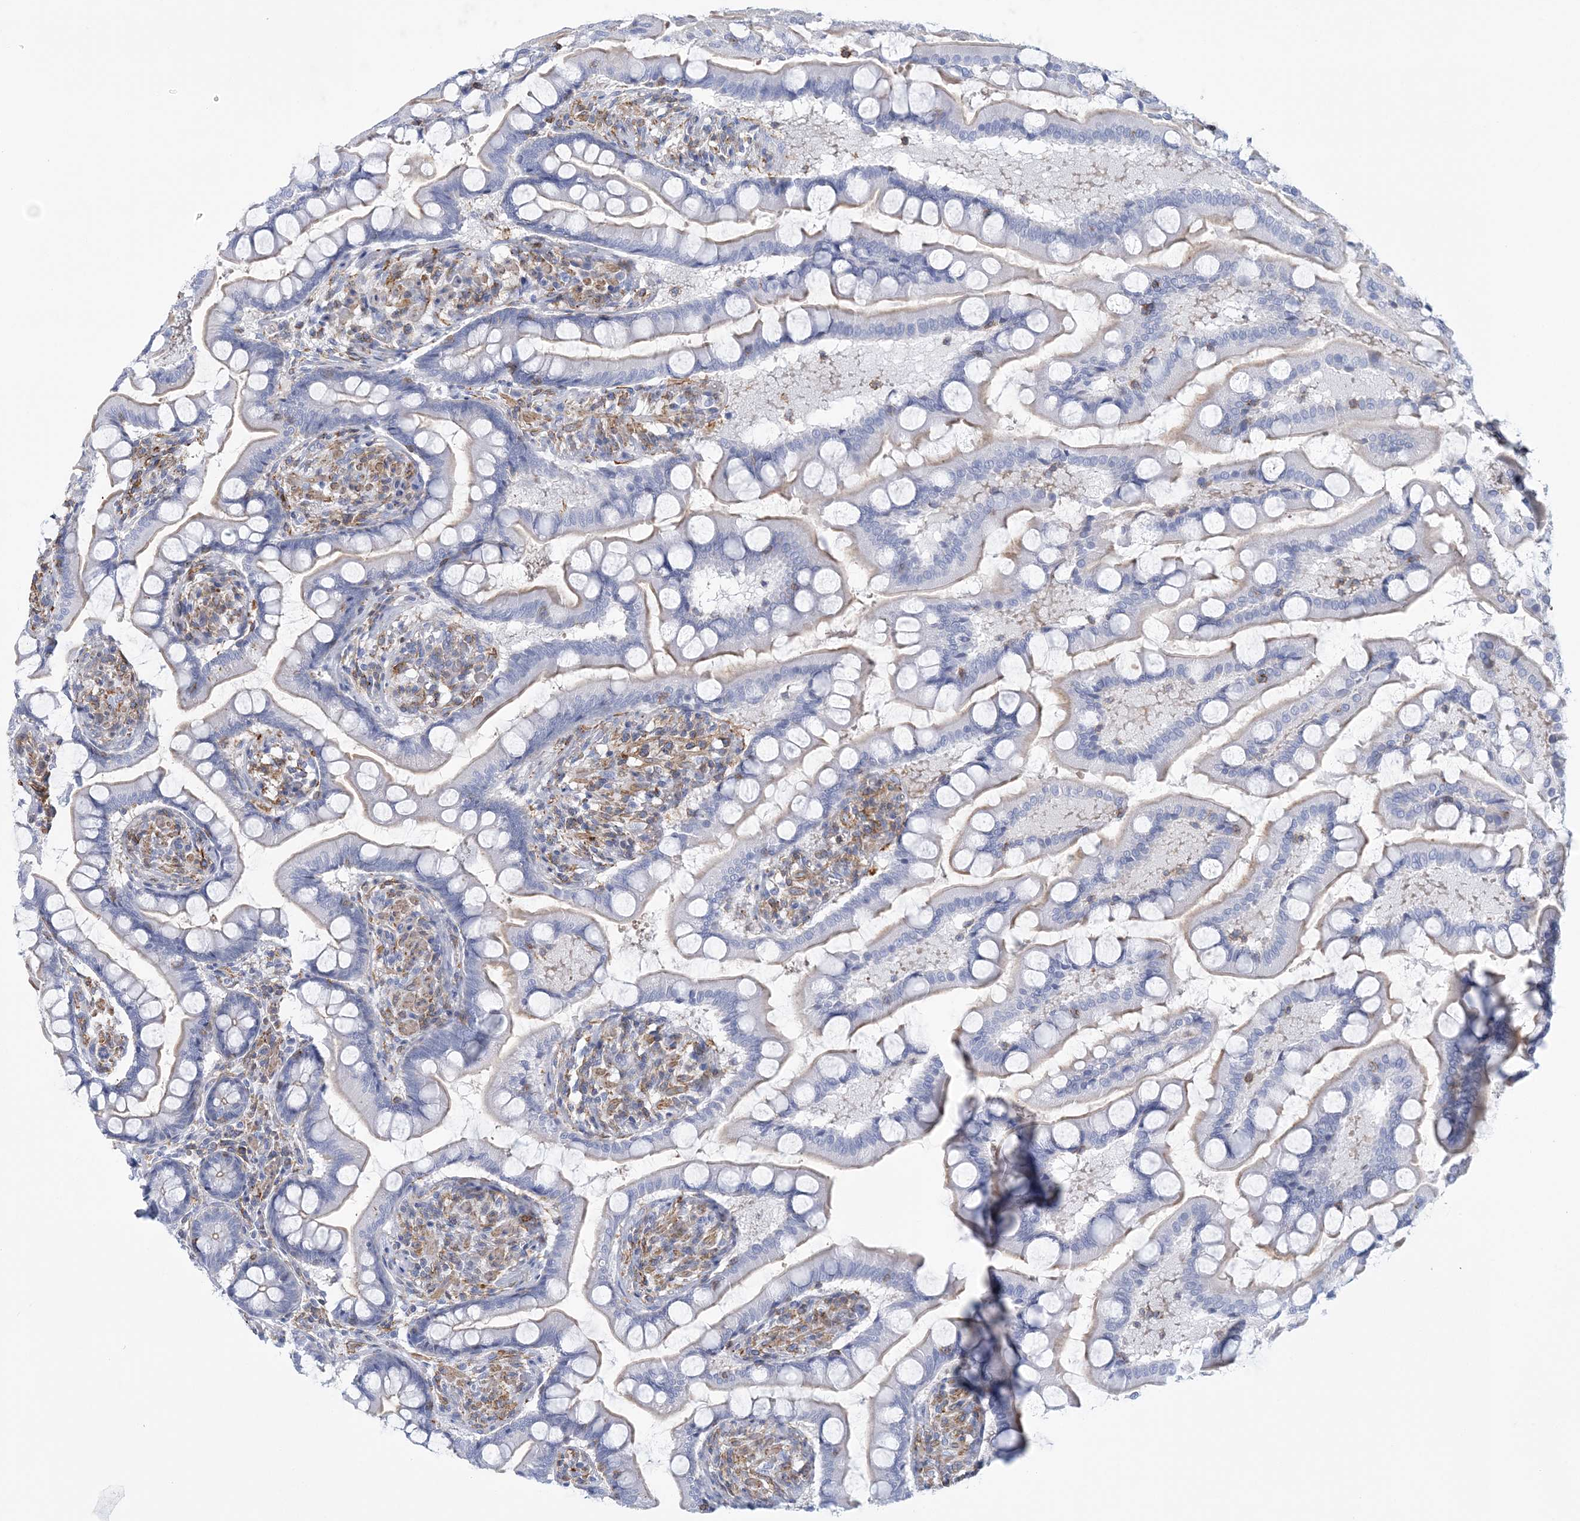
{"staining": {"intensity": "moderate", "quantity": "<25%", "location": "cytoplasmic/membranous"}, "tissue": "small intestine", "cell_type": "Glandular cells", "image_type": "normal", "snomed": [{"axis": "morphology", "description": "Normal tissue, NOS"}, {"axis": "topography", "description": "Small intestine"}], "caption": "Moderate cytoplasmic/membranous expression for a protein is seen in about <25% of glandular cells of normal small intestine using immunohistochemistry.", "gene": "C11orf21", "patient": {"sex": "male", "age": 41}}